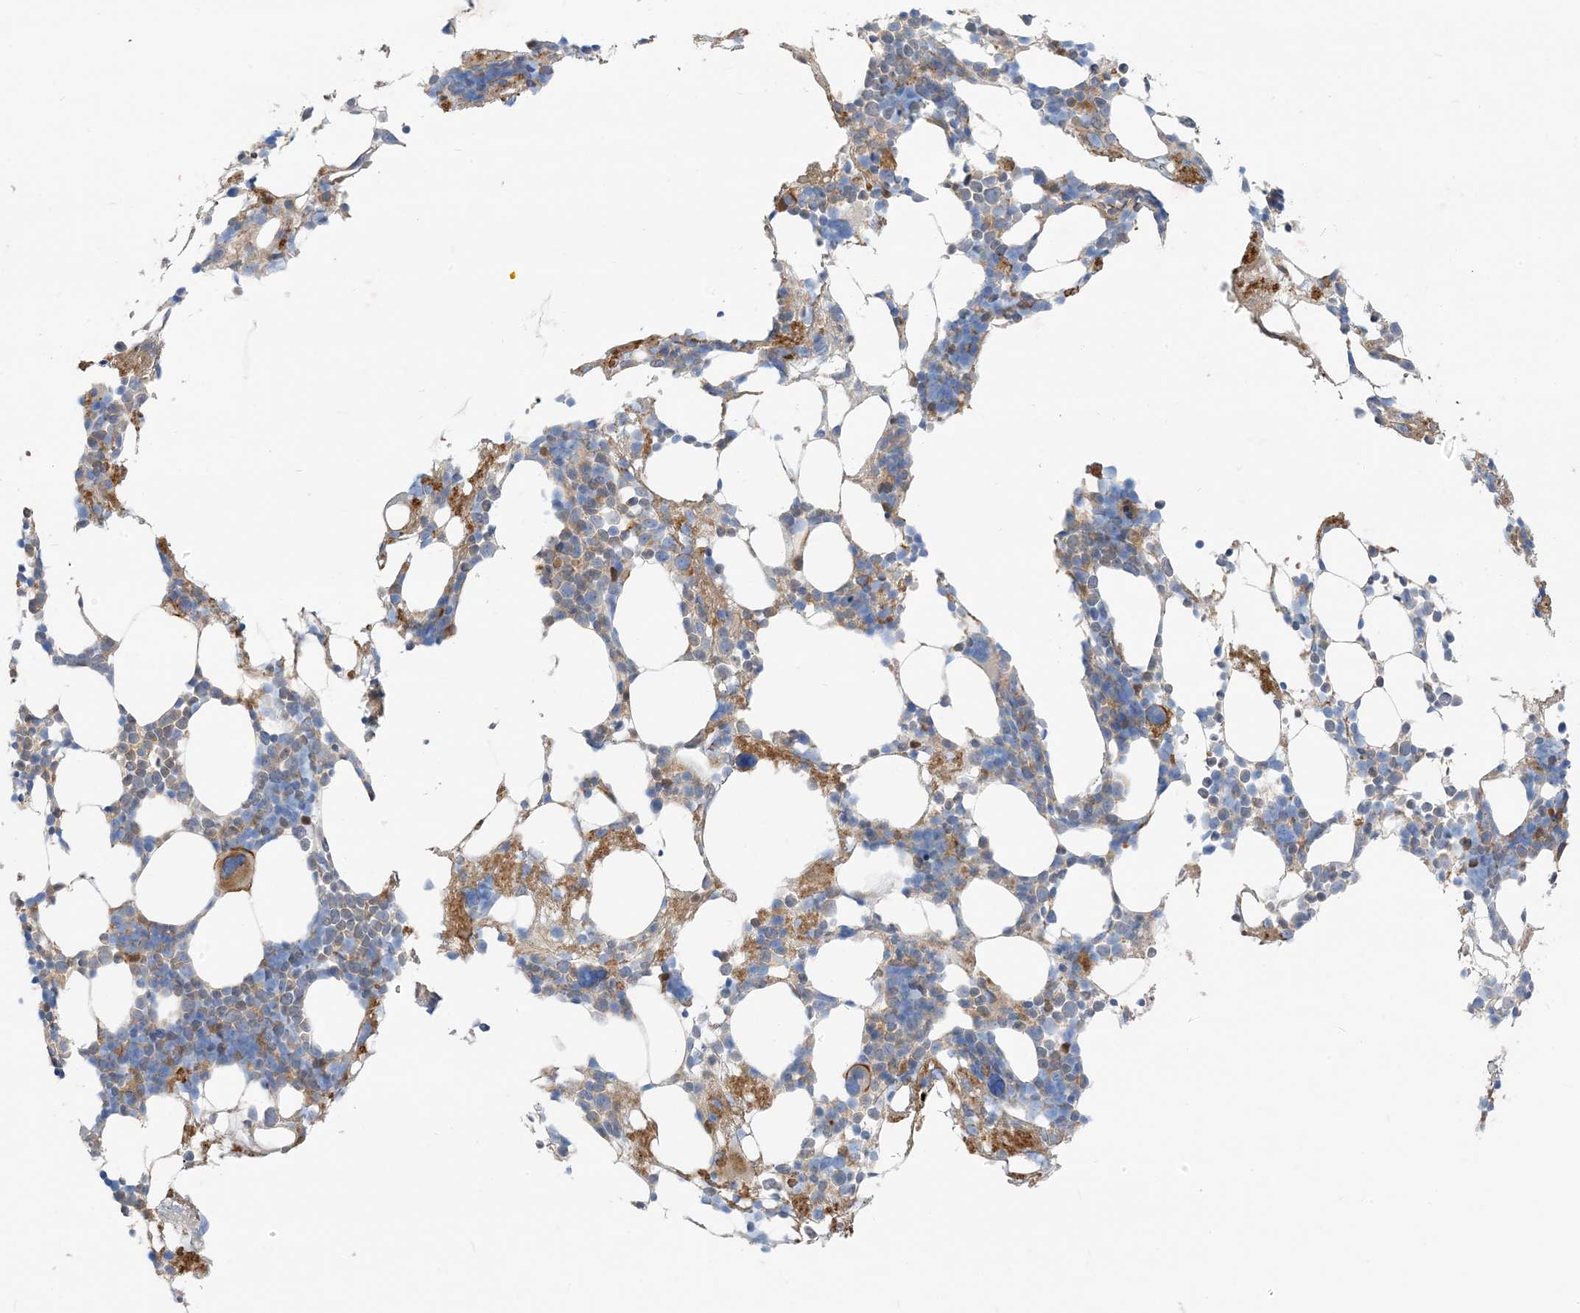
{"staining": {"intensity": "weak", "quantity": "25%-75%", "location": "cytoplasmic/membranous"}, "tissue": "bone marrow", "cell_type": "Hematopoietic cells", "image_type": "normal", "snomed": [{"axis": "morphology", "description": "Normal tissue, NOS"}, {"axis": "topography", "description": "Bone marrow"}], "caption": "Bone marrow stained with DAB (3,3'-diaminobenzidine) immunohistochemistry exhibits low levels of weak cytoplasmic/membranous staining in approximately 25%-75% of hematopoietic cells.", "gene": "NAGK", "patient": {"sex": "male", "age": 58}}